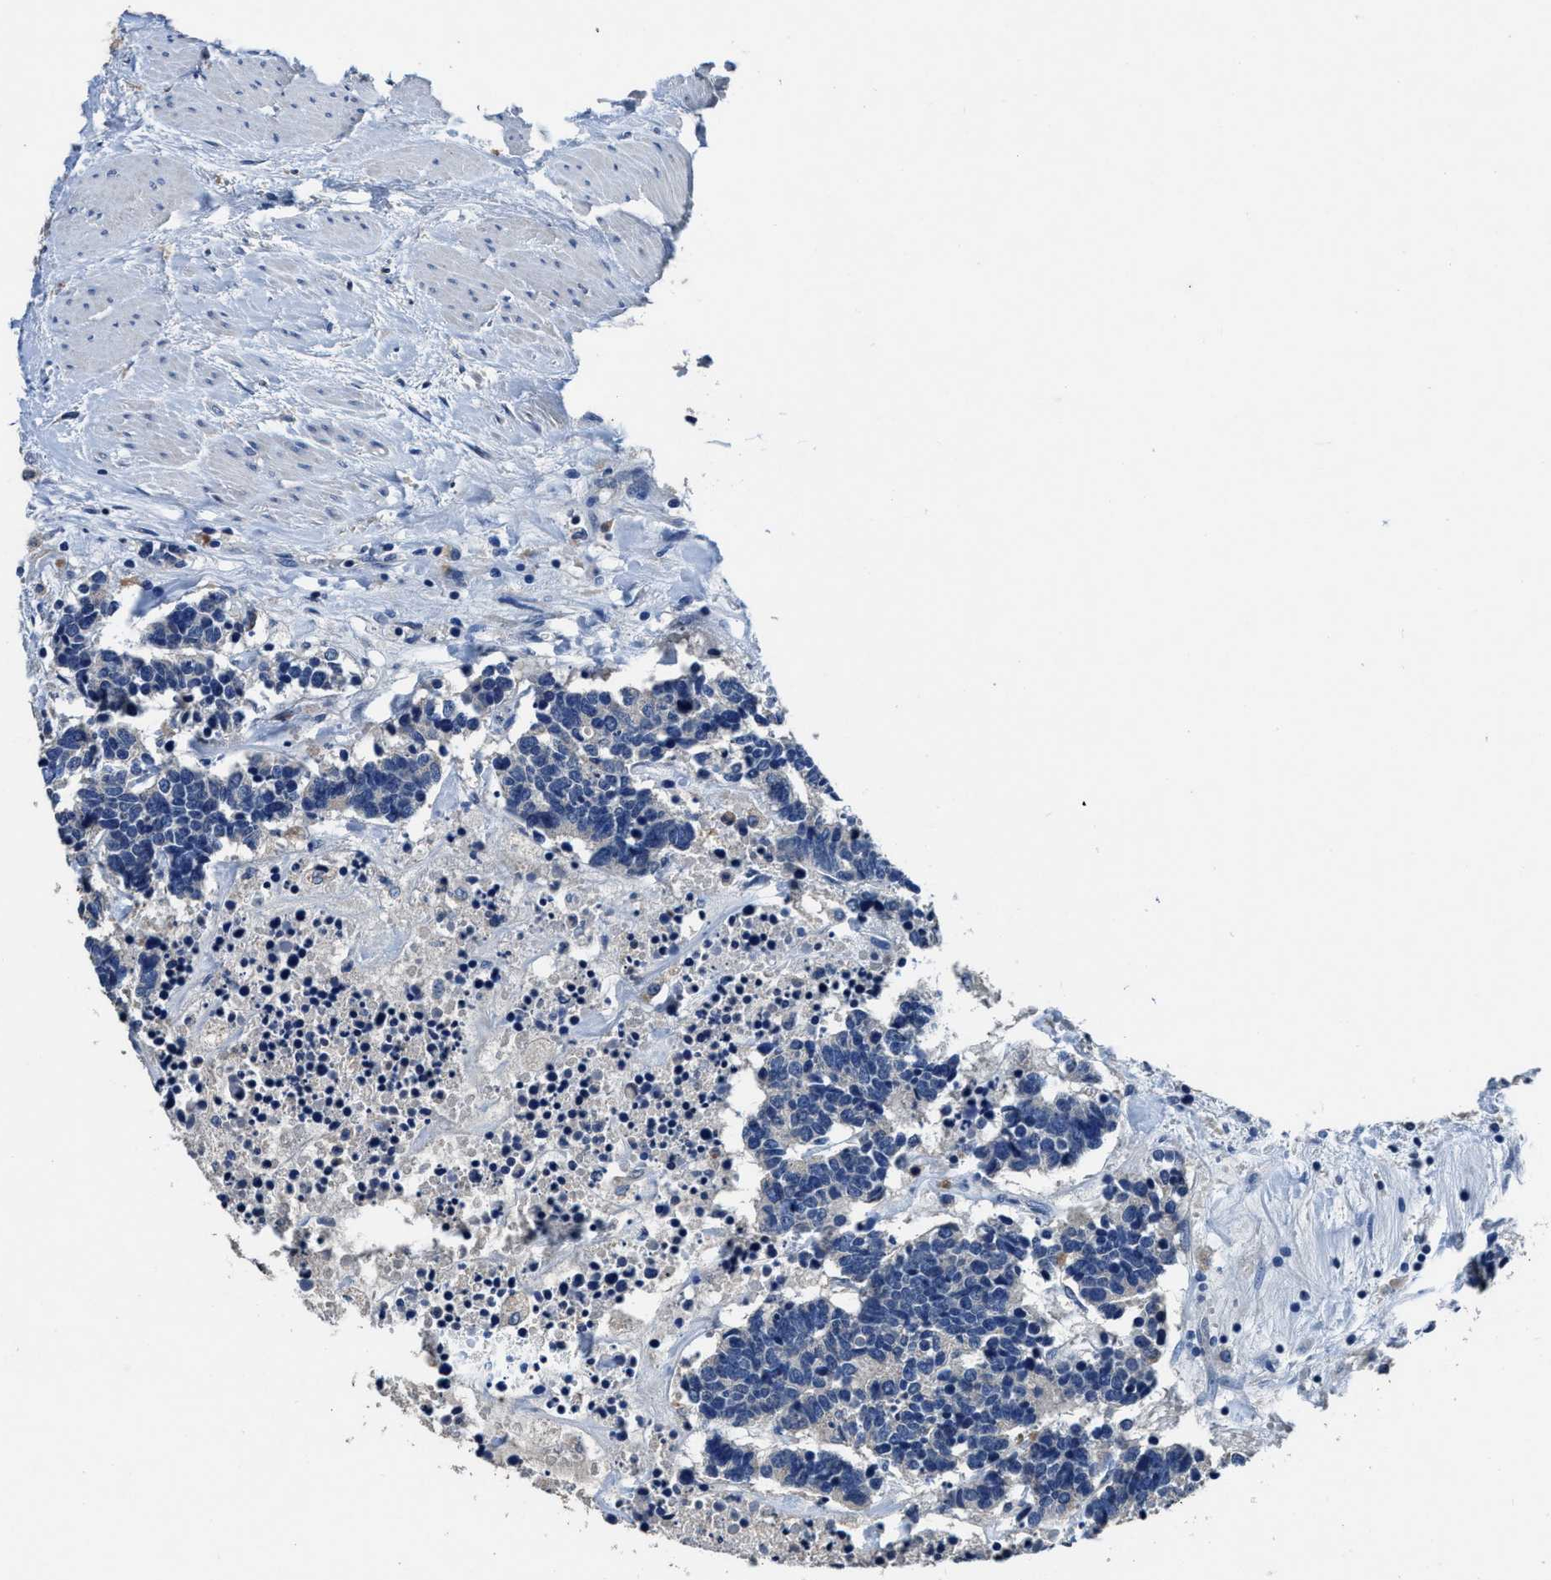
{"staining": {"intensity": "negative", "quantity": "none", "location": "none"}, "tissue": "carcinoid", "cell_type": "Tumor cells", "image_type": "cancer", "snomed": [{"axis": "morphology", "description": "Carcinoma, NOS"}, {"axis": "morphology", "description": "Carcinoid, malignant, NOS"}, {"axis": "topography", "description": "Urinary bladder"}], "caption": "Immunohistochemistry (IHC) micrograph of human carcinoid stained for a protein (brown), which reveals no positivity in tumor cells. (DAB (3,3'-diaminobenzidine) immunohistochemistry (IHC) visualized using brightfield microscopy, high magnification).", "gene": "UBR4", "patient": {"sex": "male", "age": 57}}